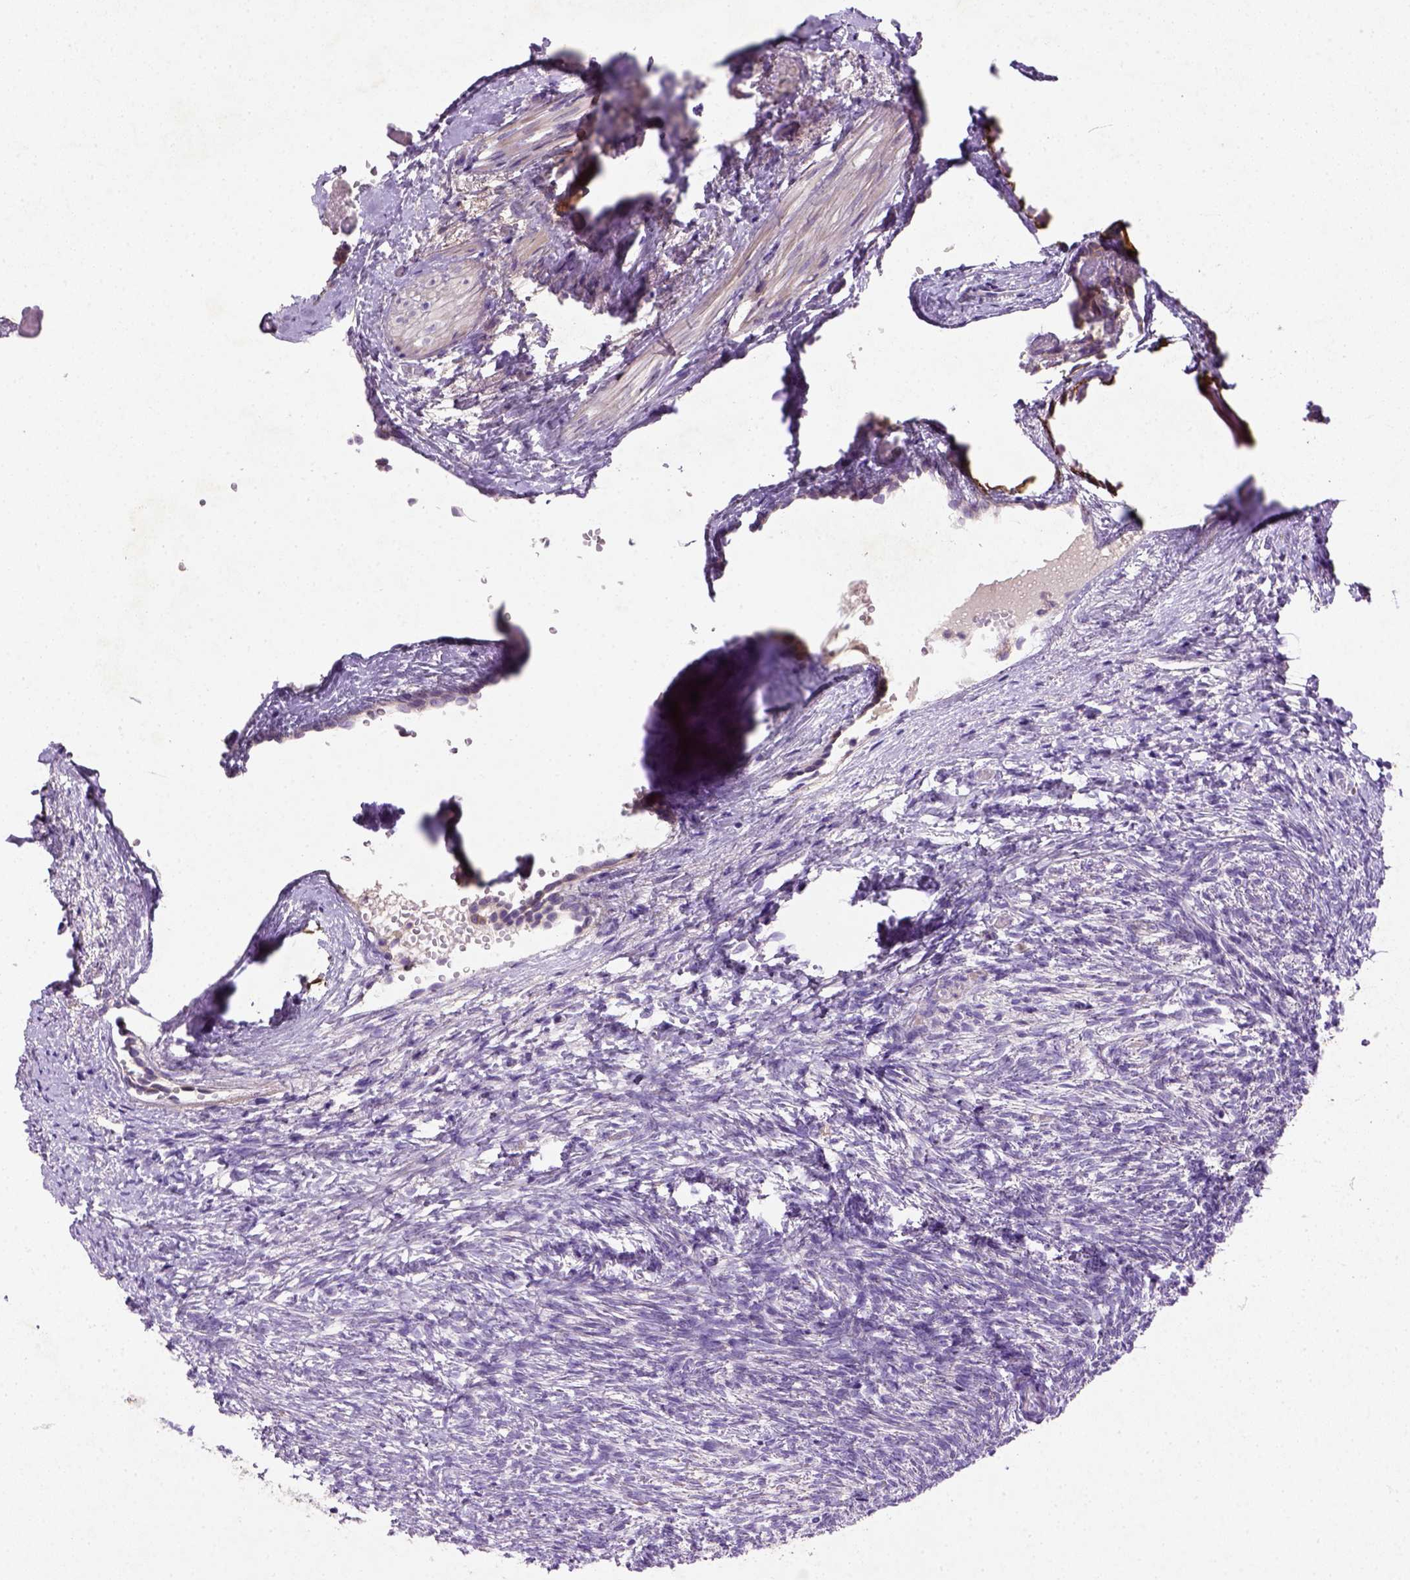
{"staining": {"intensity": "negative", "quantity": "none", "location": "none"}, "tissue": "ovary", "cell_type": "Follicle cells", "image_type": "normal", "snomed": [{"axis": "morphology", "description": "Normal tissue, NOS"}, {"axis": "topography", "description": "Ovary"}], "caption": "Ovary stained for a protein using immunohistochemistry reveals no expression follicle cells.", "gene": "NUDT2", "patient": {"sex": "female", "age": 46}}